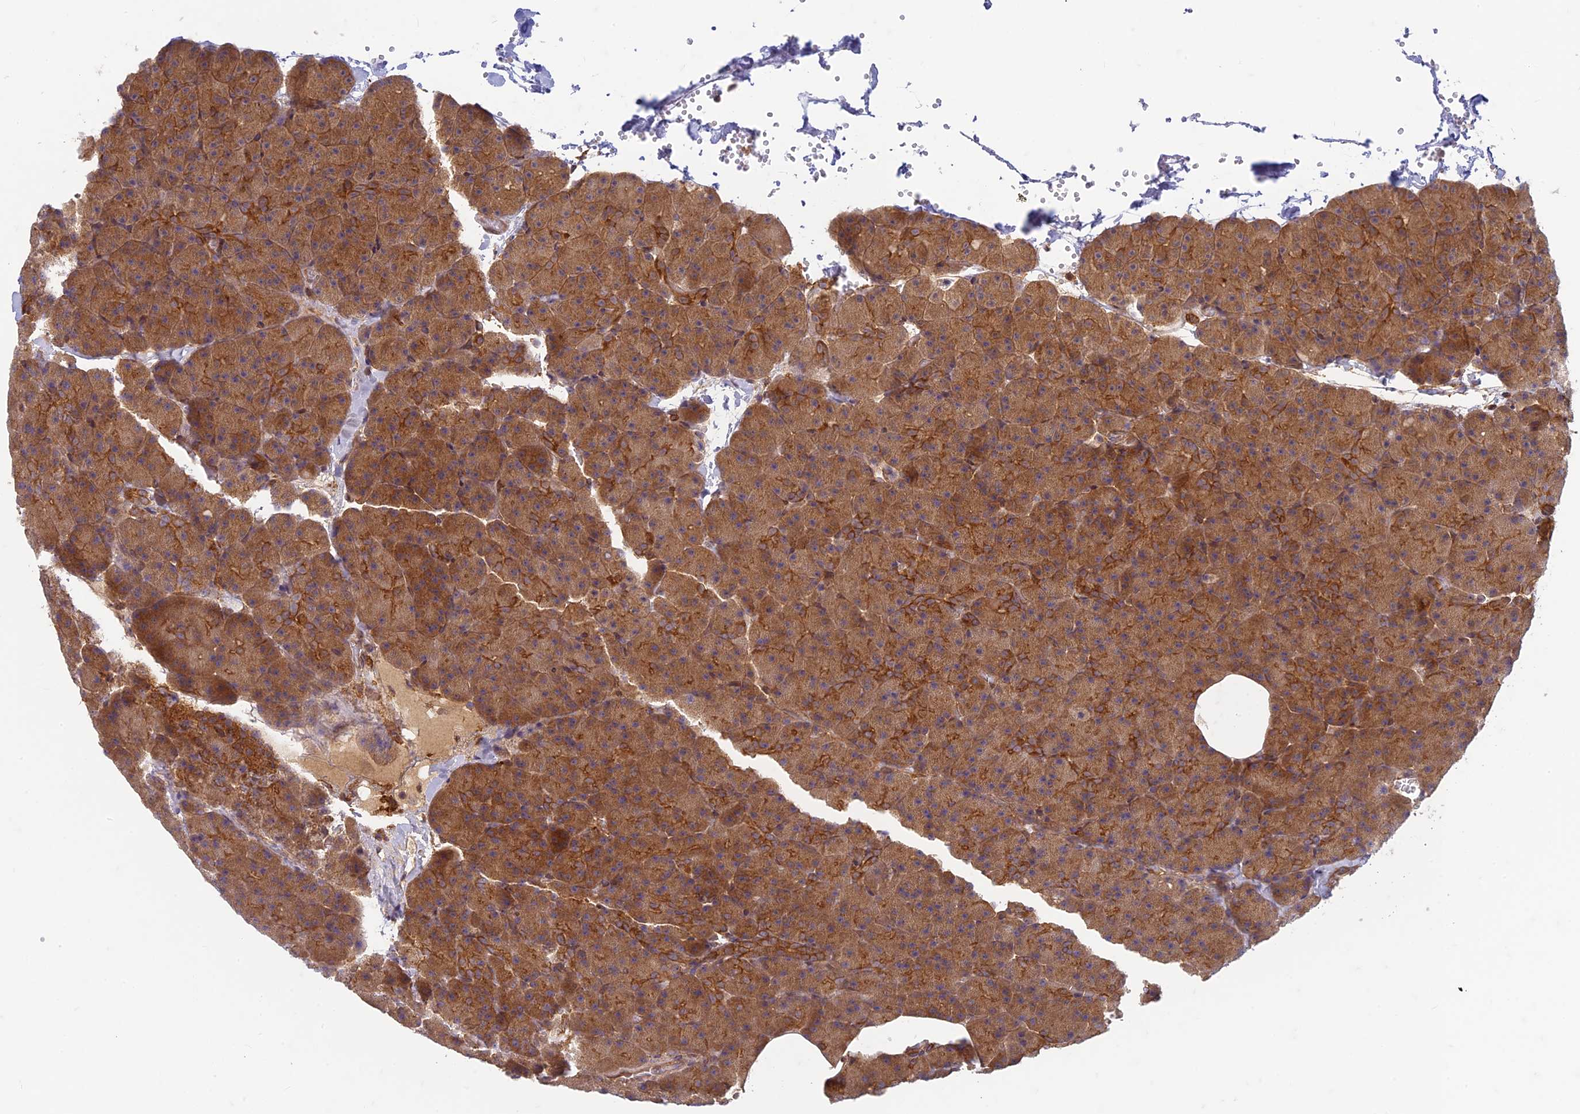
{"staining": {"intensity": "moderate", "quantity": ">75%", "location": "cytoplasmic/membranous"}, "tissue": "pancreas", "cell_type": "Exocrine glandular cells", "image_type": "normal", "snomed": [{"axis": "morphology", "description": "Normal tissue, NOS"}, {"axis": "morphology", "description": "Carcinoid, malignant, NOS"}, {"axis": "topography", "description": "Pancreas"}], "caption": "Immunohistochemical staining of normal pancreas shows >75% levels of moderate cytoplasmic/membranous protein expression in about >75% of exocrine glandular cells. The protein of interest is shown in brown color, while the nuclei are stained blue.", "gene": "TCF25", "patient": {"sex": "female", "age": 35}}